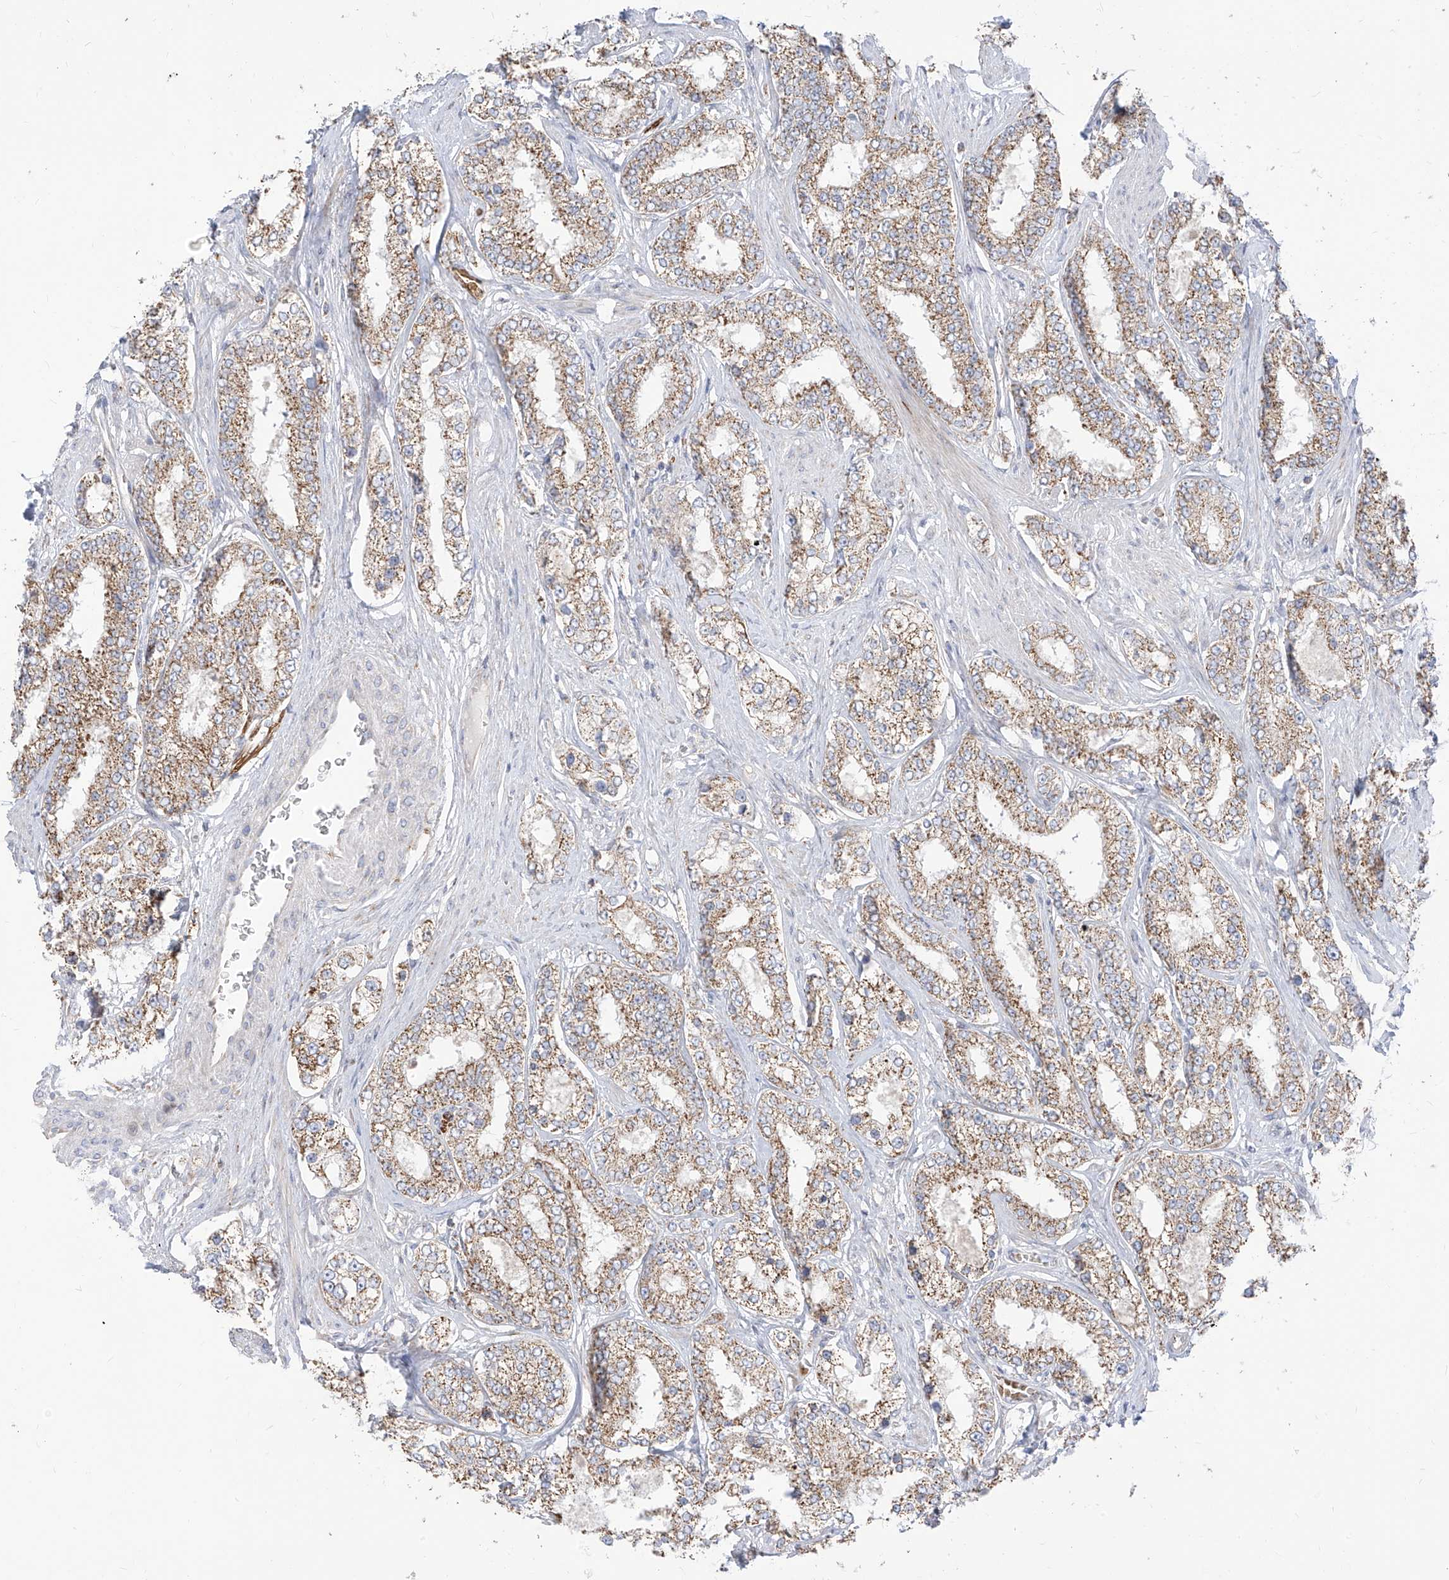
{"staining": {"intensity": "moderate", "quantity": ">75%", "location": "cytoplasmic/membranous"}, "tissue": "prostate cancer", "cell_type": "Tumor cells", "image_type": "cancer", "snomed": [{"axis": "morphology", "description": "Normal tissue, NOS"}, {"axis": "morphology", "description": "Adenocarcinoma, High grade"}, {"axis": "topography", "description": "Prostate"}], "caption": "Human adenocarcinoma (high-grade) (prostate) stained with a brown dye shows moderate cytoplasmic/membranous positive expression in about >75% of tumor cells.", "gene": "ARHGEF40", "patient": {"sex": "male", "age": 83}}